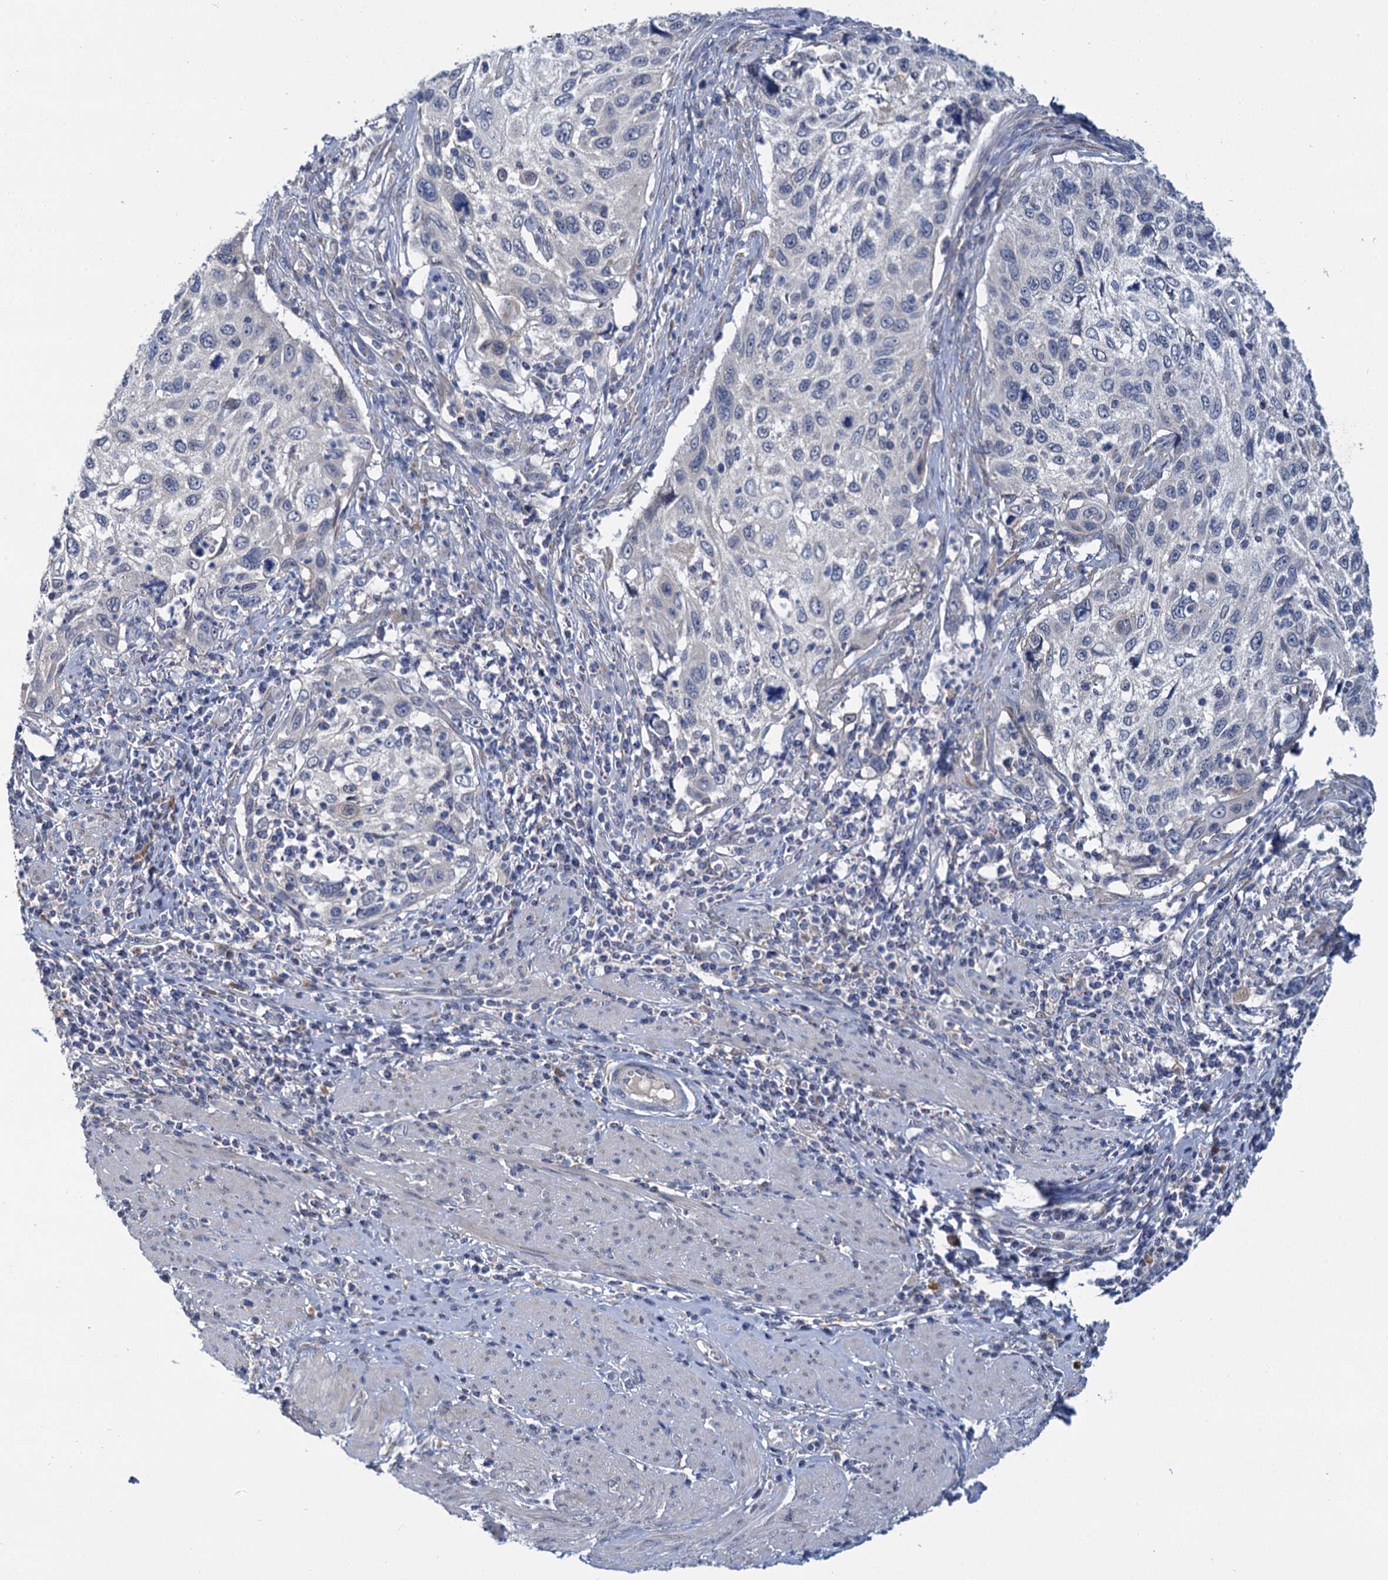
{"staining": {"intensity": "negative", "quantity": "none", "location": "none"}, "tissue": "cervical cancer", "cell_type": "Tumor cells", "image_type": "cancer", "snomed": [{"axis": "morphology", "description": "Squamous cell carcinoma, NOS"}, {"axis": "topography", "description": "Cervix"}], "caption": "Tumor cells show no significant protein positivity in cervical cancer.", "gene": "ANKRD42", "patient": {"sex": "female", "age": 70}}